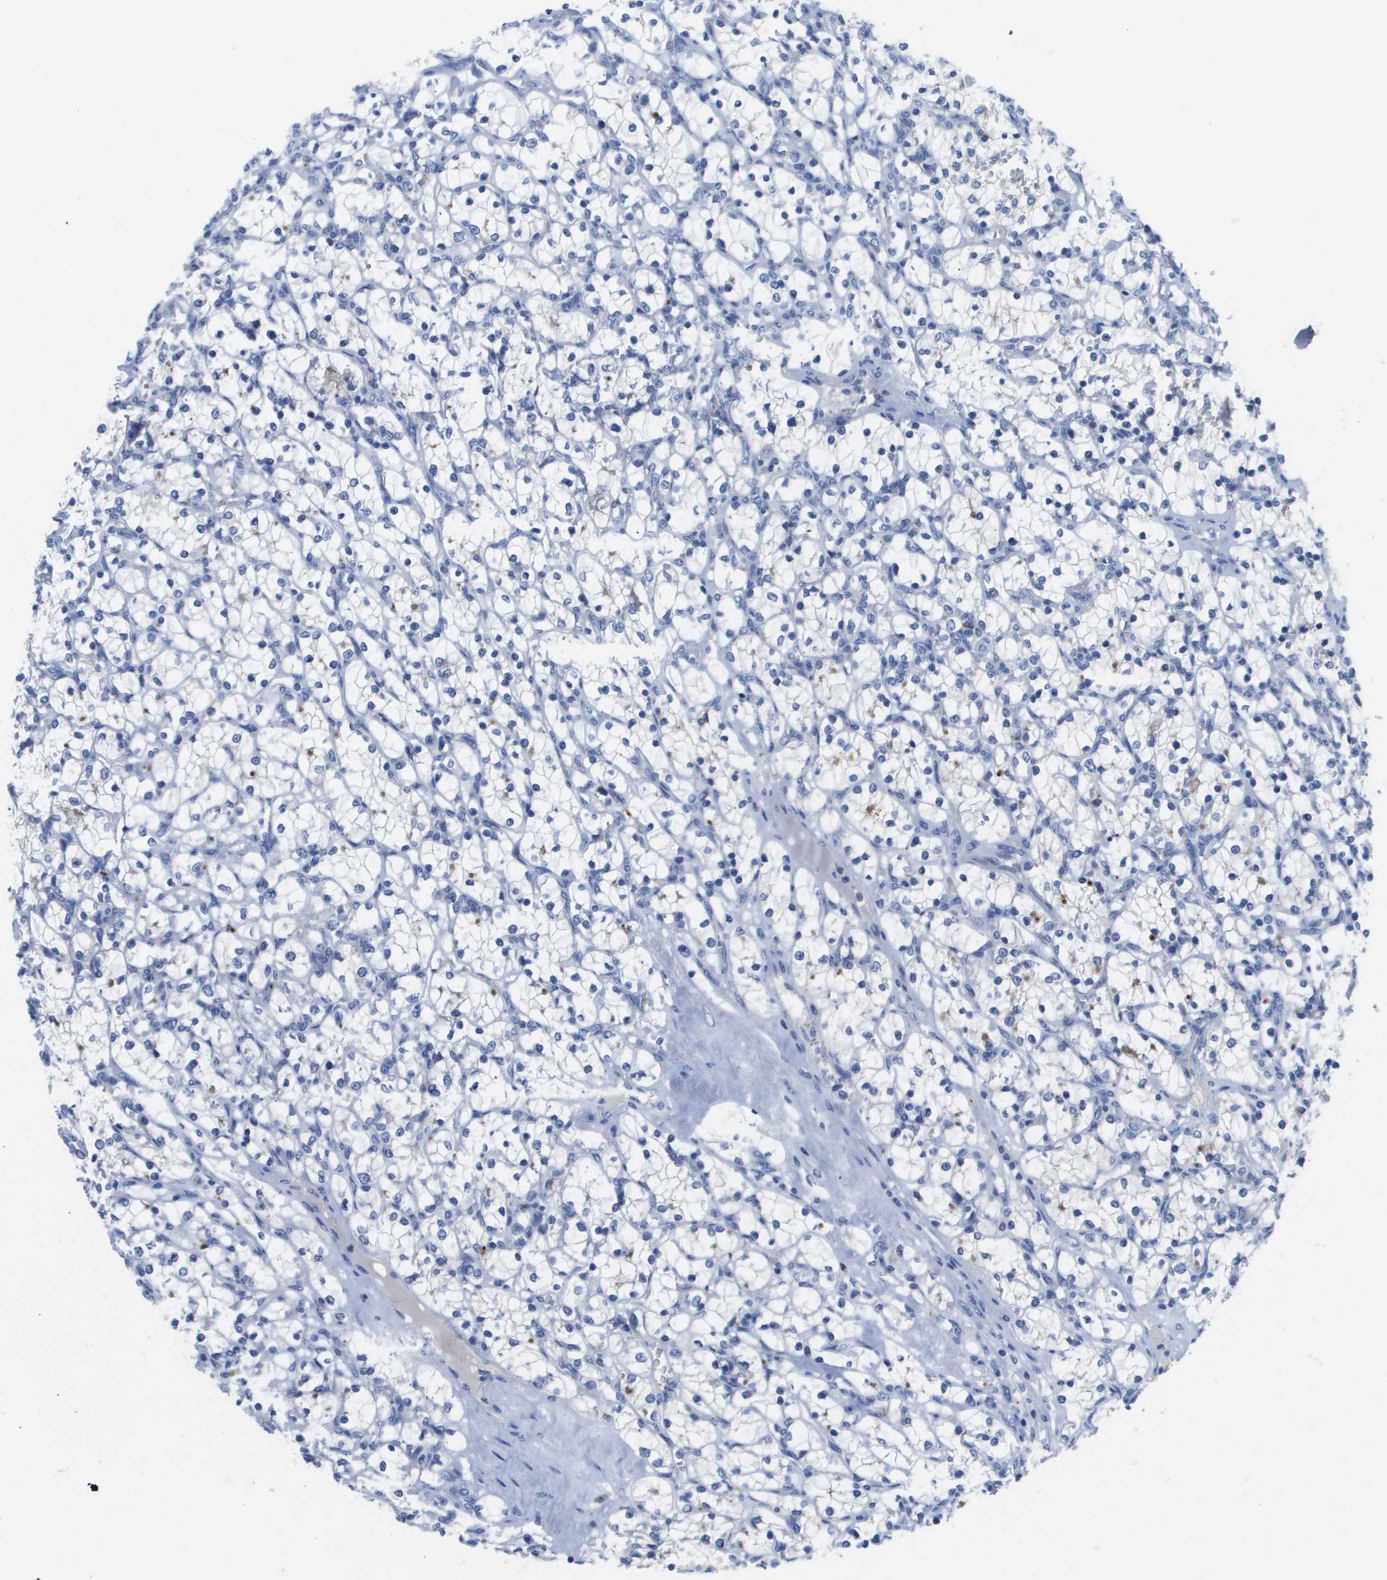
{"staining": {"intensity": "negative", "quantity": "none", "location": "none"}, "tissue": "renal cancer", "cell_type": "Tumor cells", "image_type": "cancer", "snomed": [{"axis": "morphology", "description": "Adenocarcinoma, NOS"}, {"axis": "topography", "description": "Kidney"}], "caption": "Protein analysis of renal adenocarcinoma demonstrates no significant positivity in tumor cells. (DAB (3,3'-diaminobenzidine) immunohistochemistry (IHC) with hematoxylin counter stain).", "gene": "MS4A1", "patient": {"sex": "female", "age": 69}}